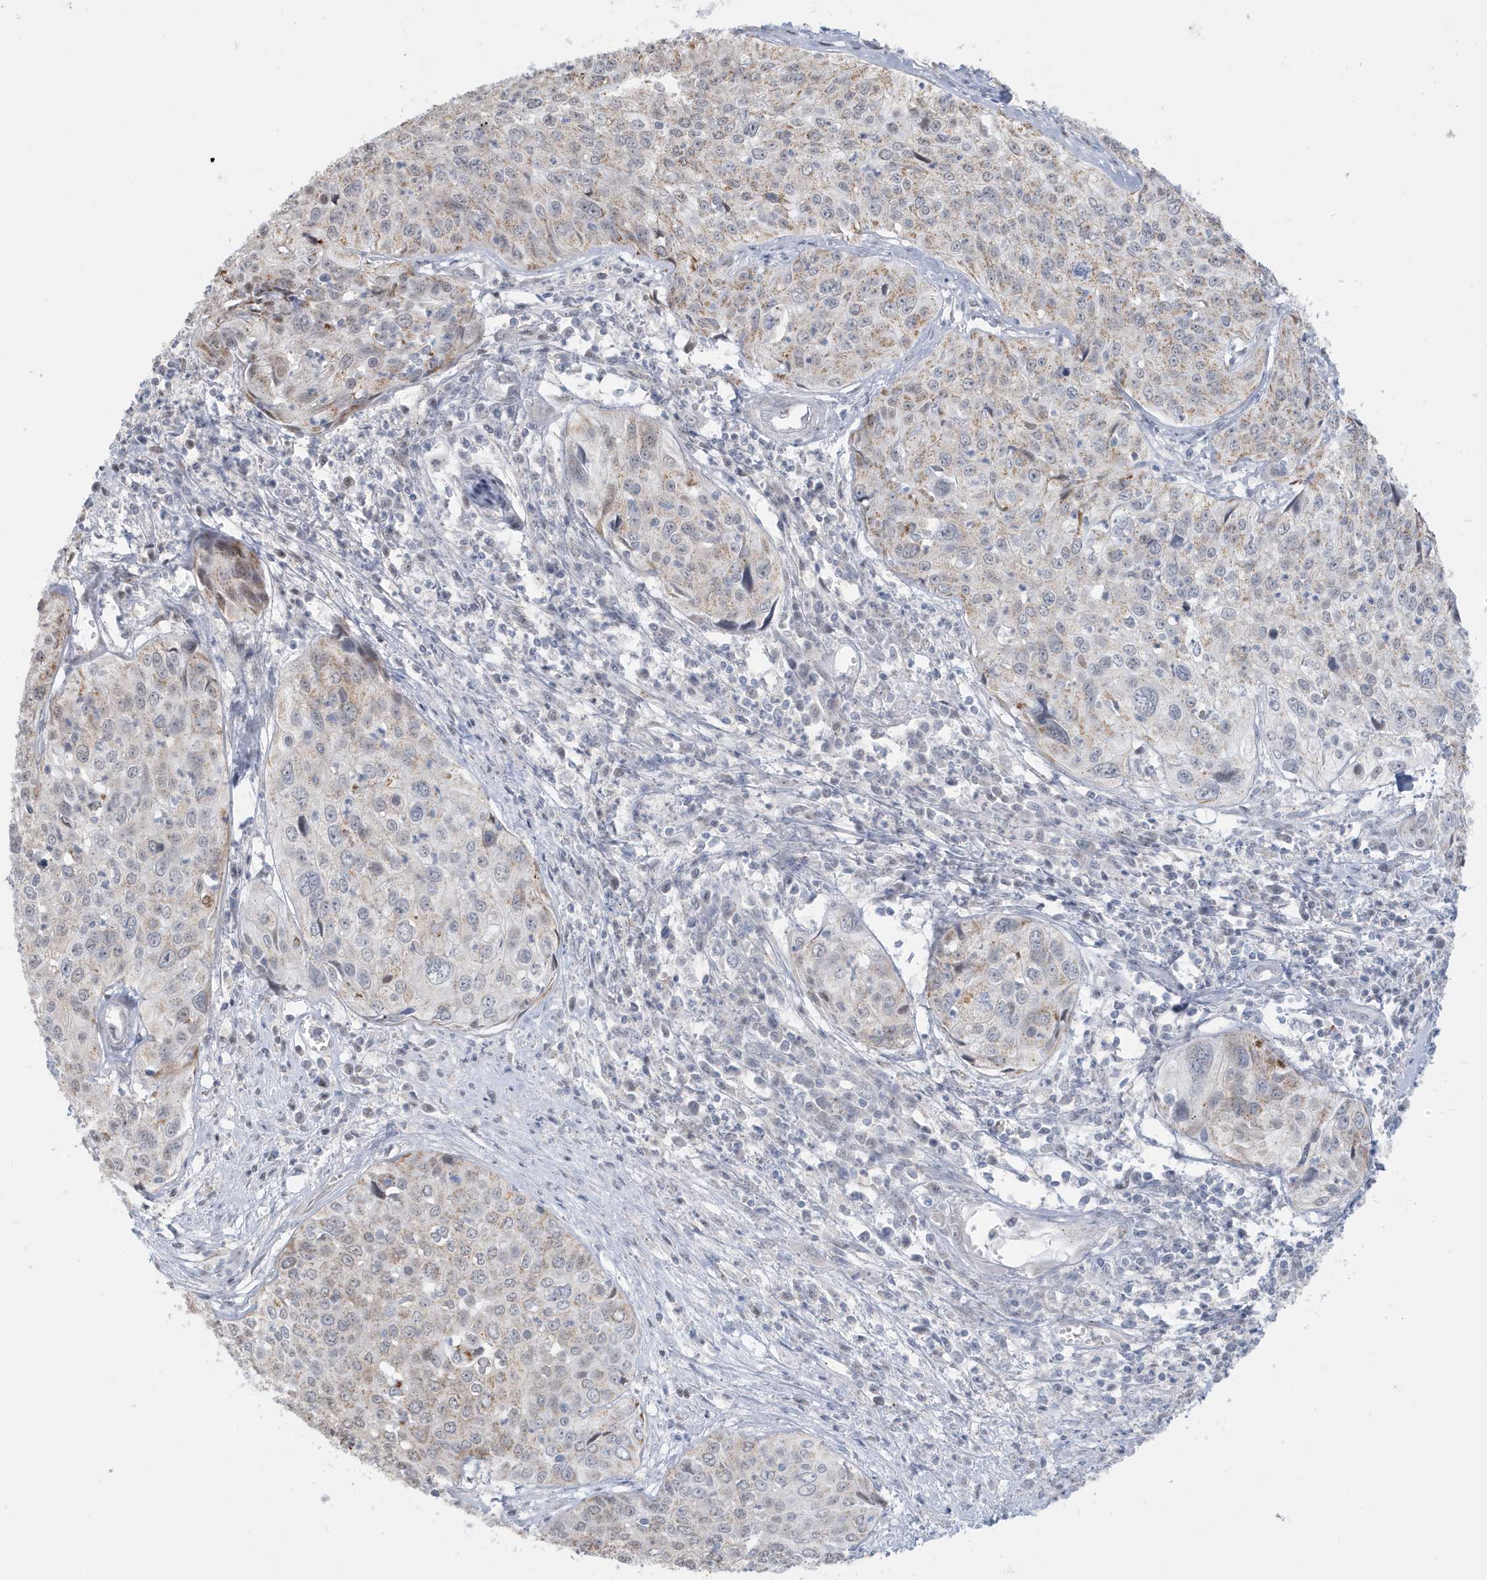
{"staining": {"intensity": "weak", "quantity": "<25%", "location": "cytoplasmic/membranous"}, "tissue": "cervical cancer", "cell_type": "Tumor cells", "image_type": "cancer", "snomed": [{"axis": "morphology", "description": "Squamous cell carcinoma, NOS"}, {"axis": "topography", "description": "Cervix"}], "caption": "Image shows no protein staining in tumor cells of cervical cancer tissue.", "gene": "FNDC1", "patient": {"sex": "female", "age": 31}}